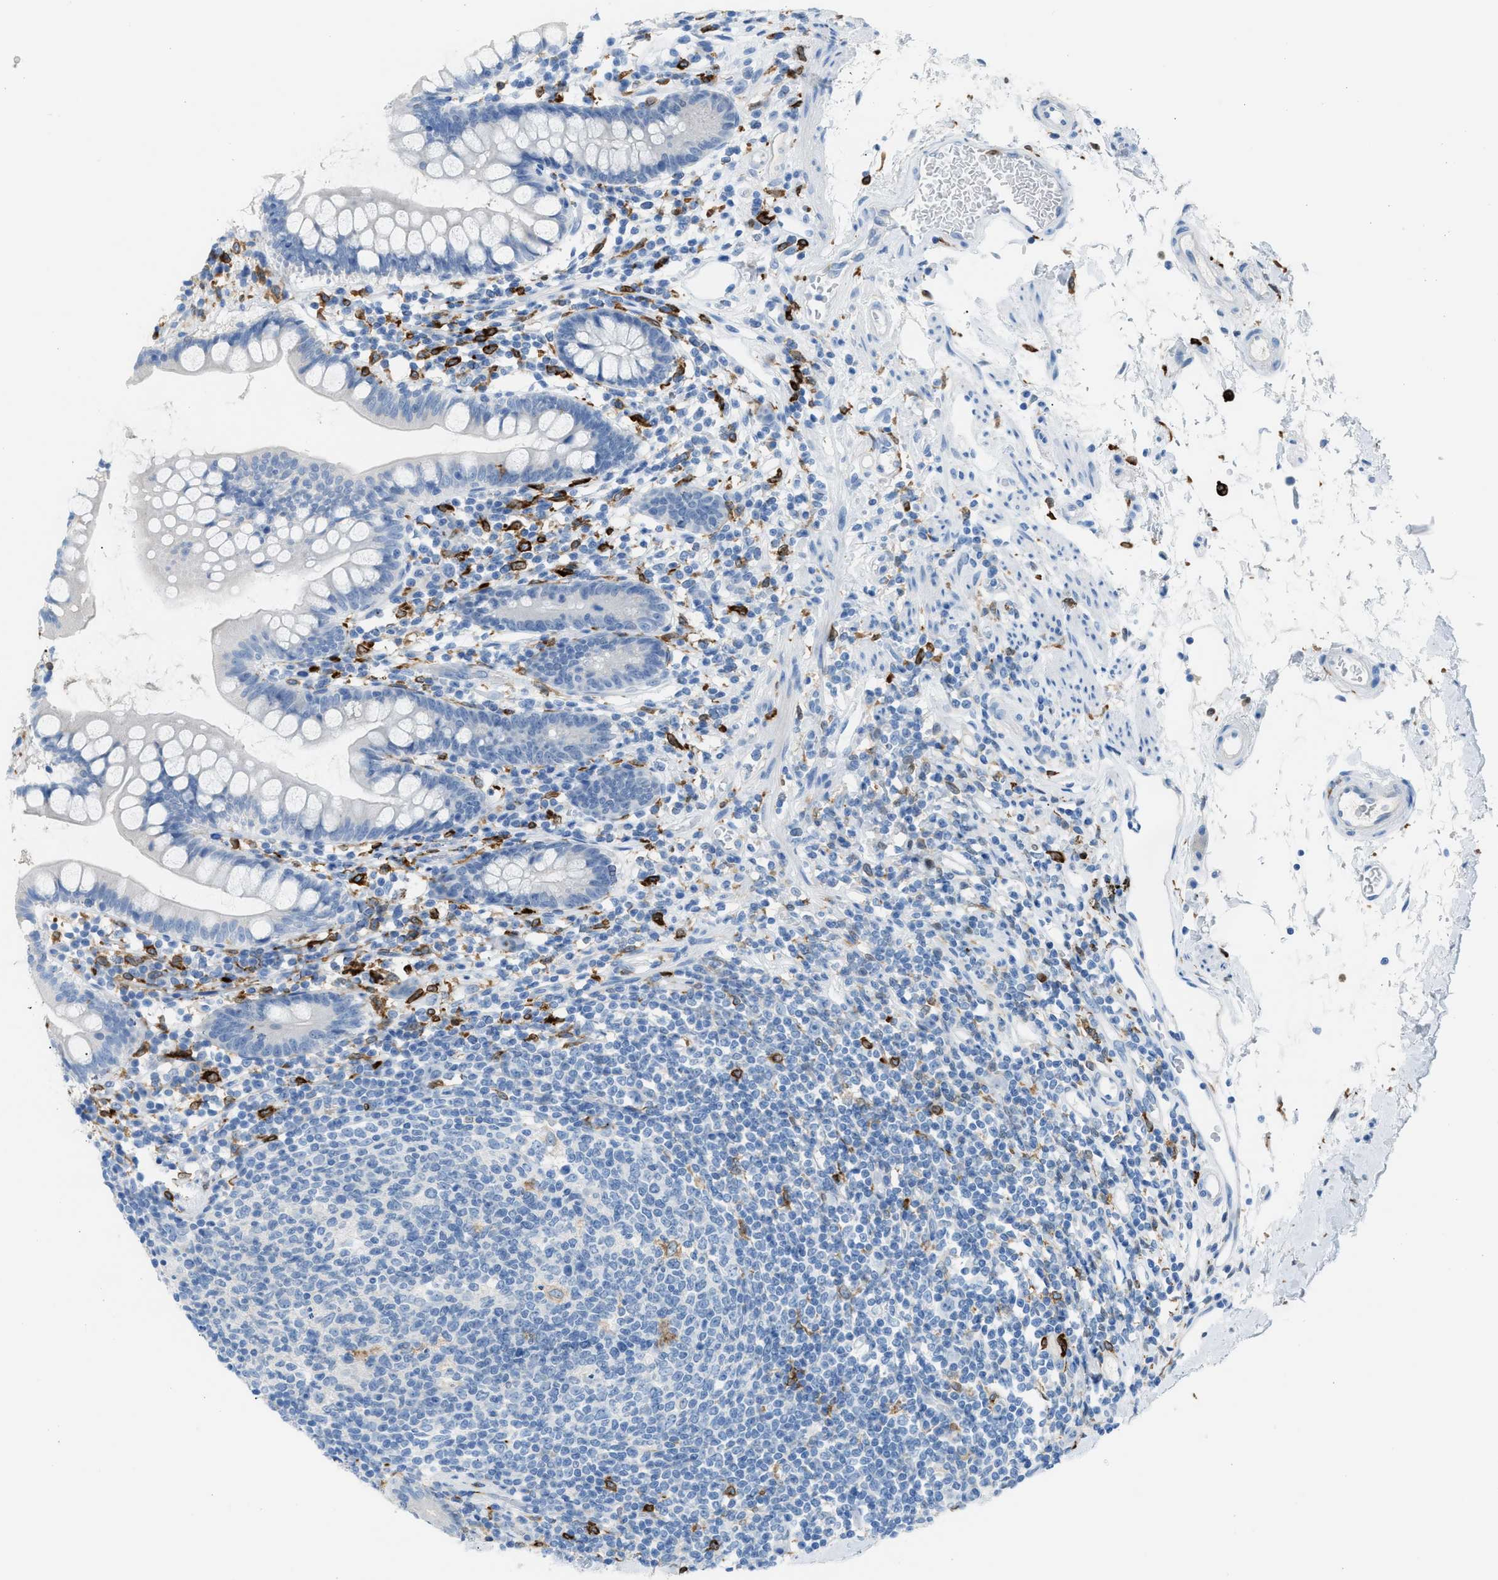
{"staining": {"intensity": "negative", "quantity": "none", "location": "none"}, "tissue": "small intestine", "cell_type": "Glandular cells", "image_type": "normal", "snomed": [{"axis": "morphology", "description": "Normal tissue, NOS"}, {"axis": "topography", "description": "Small intestine"}], "caption": "This is an IHC histopathology image of benign small intestine. There is no staining in glandular cells.", "gene": "CLEC10A", "patient": {"sex": "female", "age": 84}}